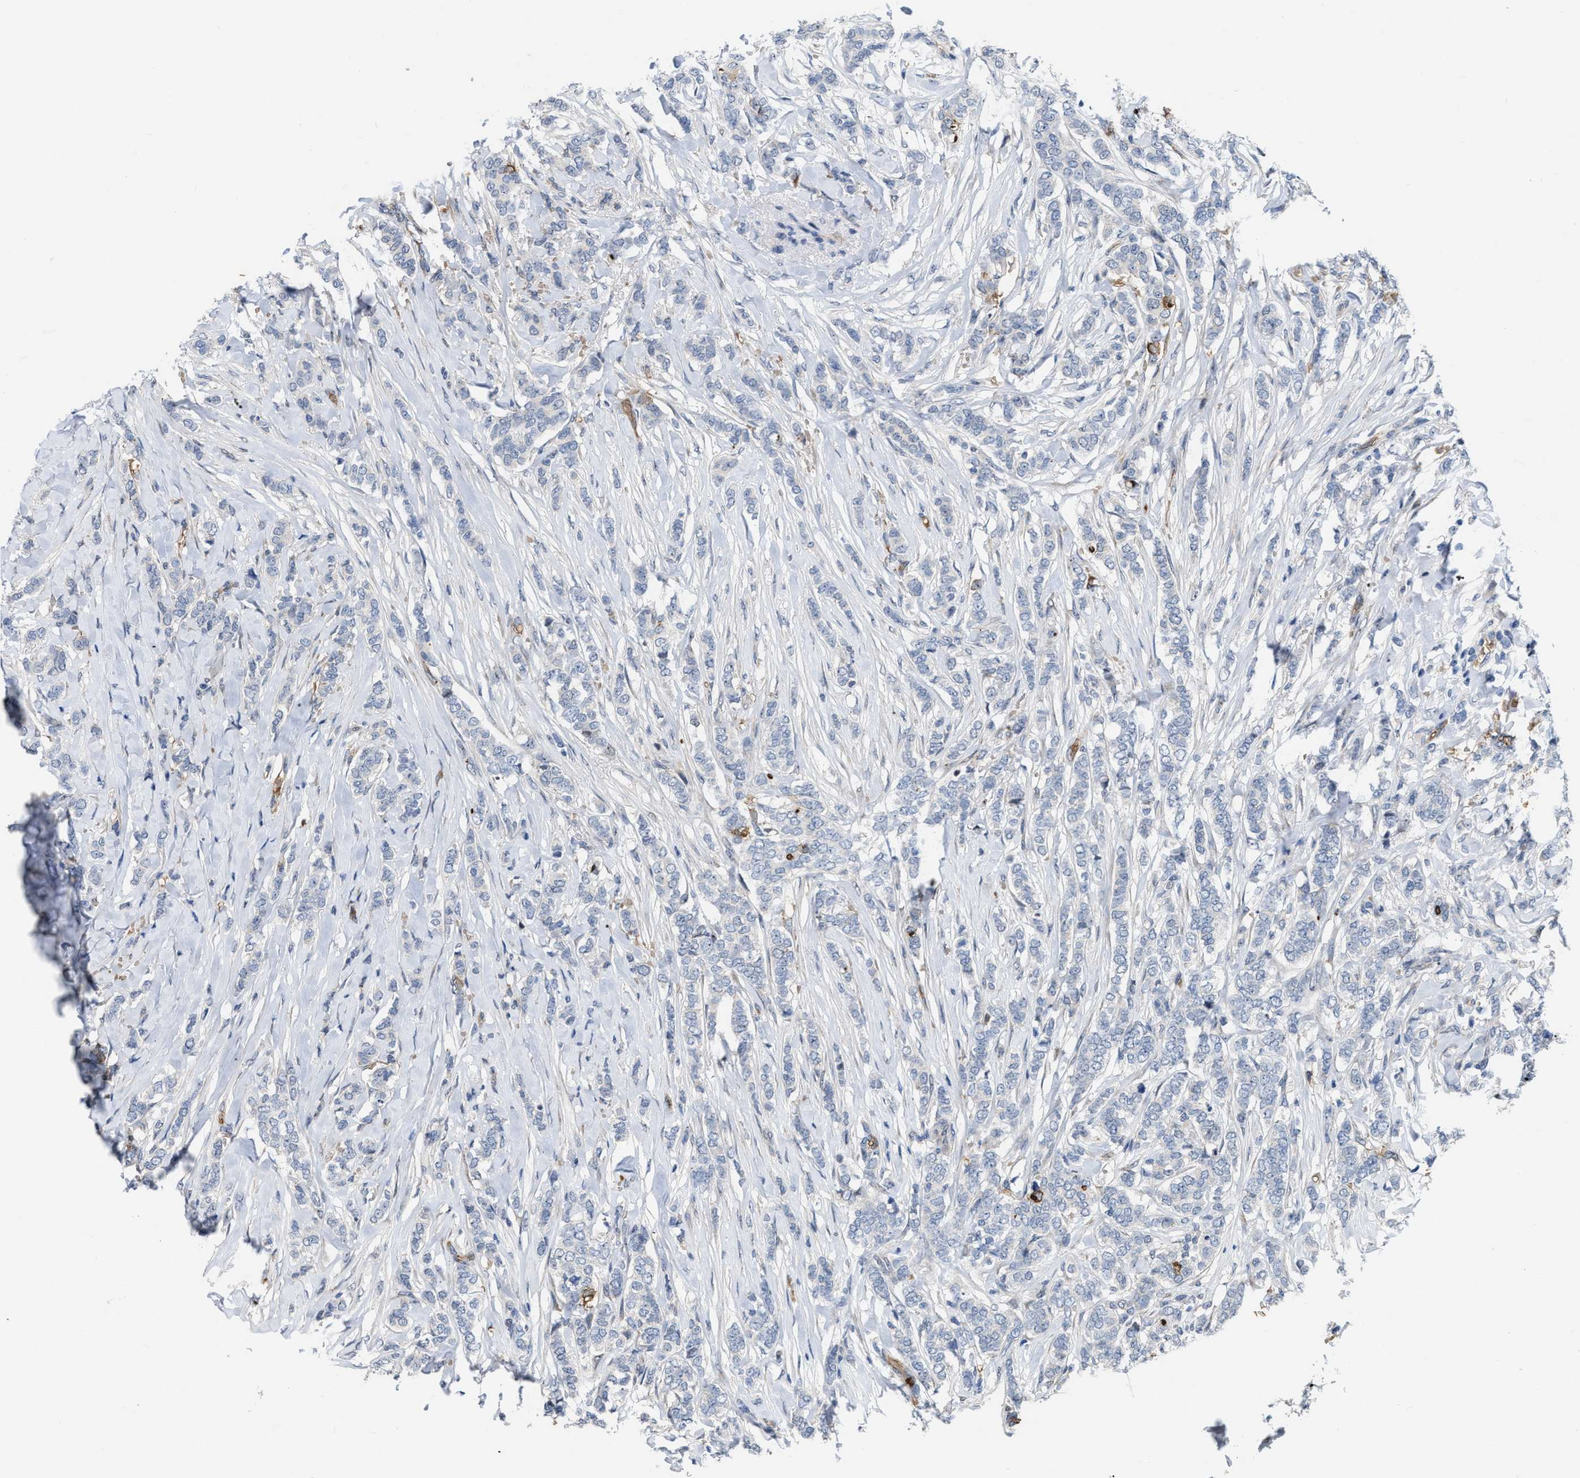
{"staining": {"intensity": "weak", "quantity": "<25%", "location": "cytoplasmic/membranous"}, "tissue": "breast cancer", "cell_type": "Tumor cells", "image_type": "cancer", "snomed": [{"axis": "morphology", "description": "Lobular carcinoma"}, {"axis": "topography", "description": "Skin"}, {"axis": "topography", "description": "Breast"}], "caption": "Immunohistochemical staining of breast lobular carcinoma exhibits no significant expression in tumor cells.", "gene": "POLR1F", "patient": {"sex": "female", "age": 46}}